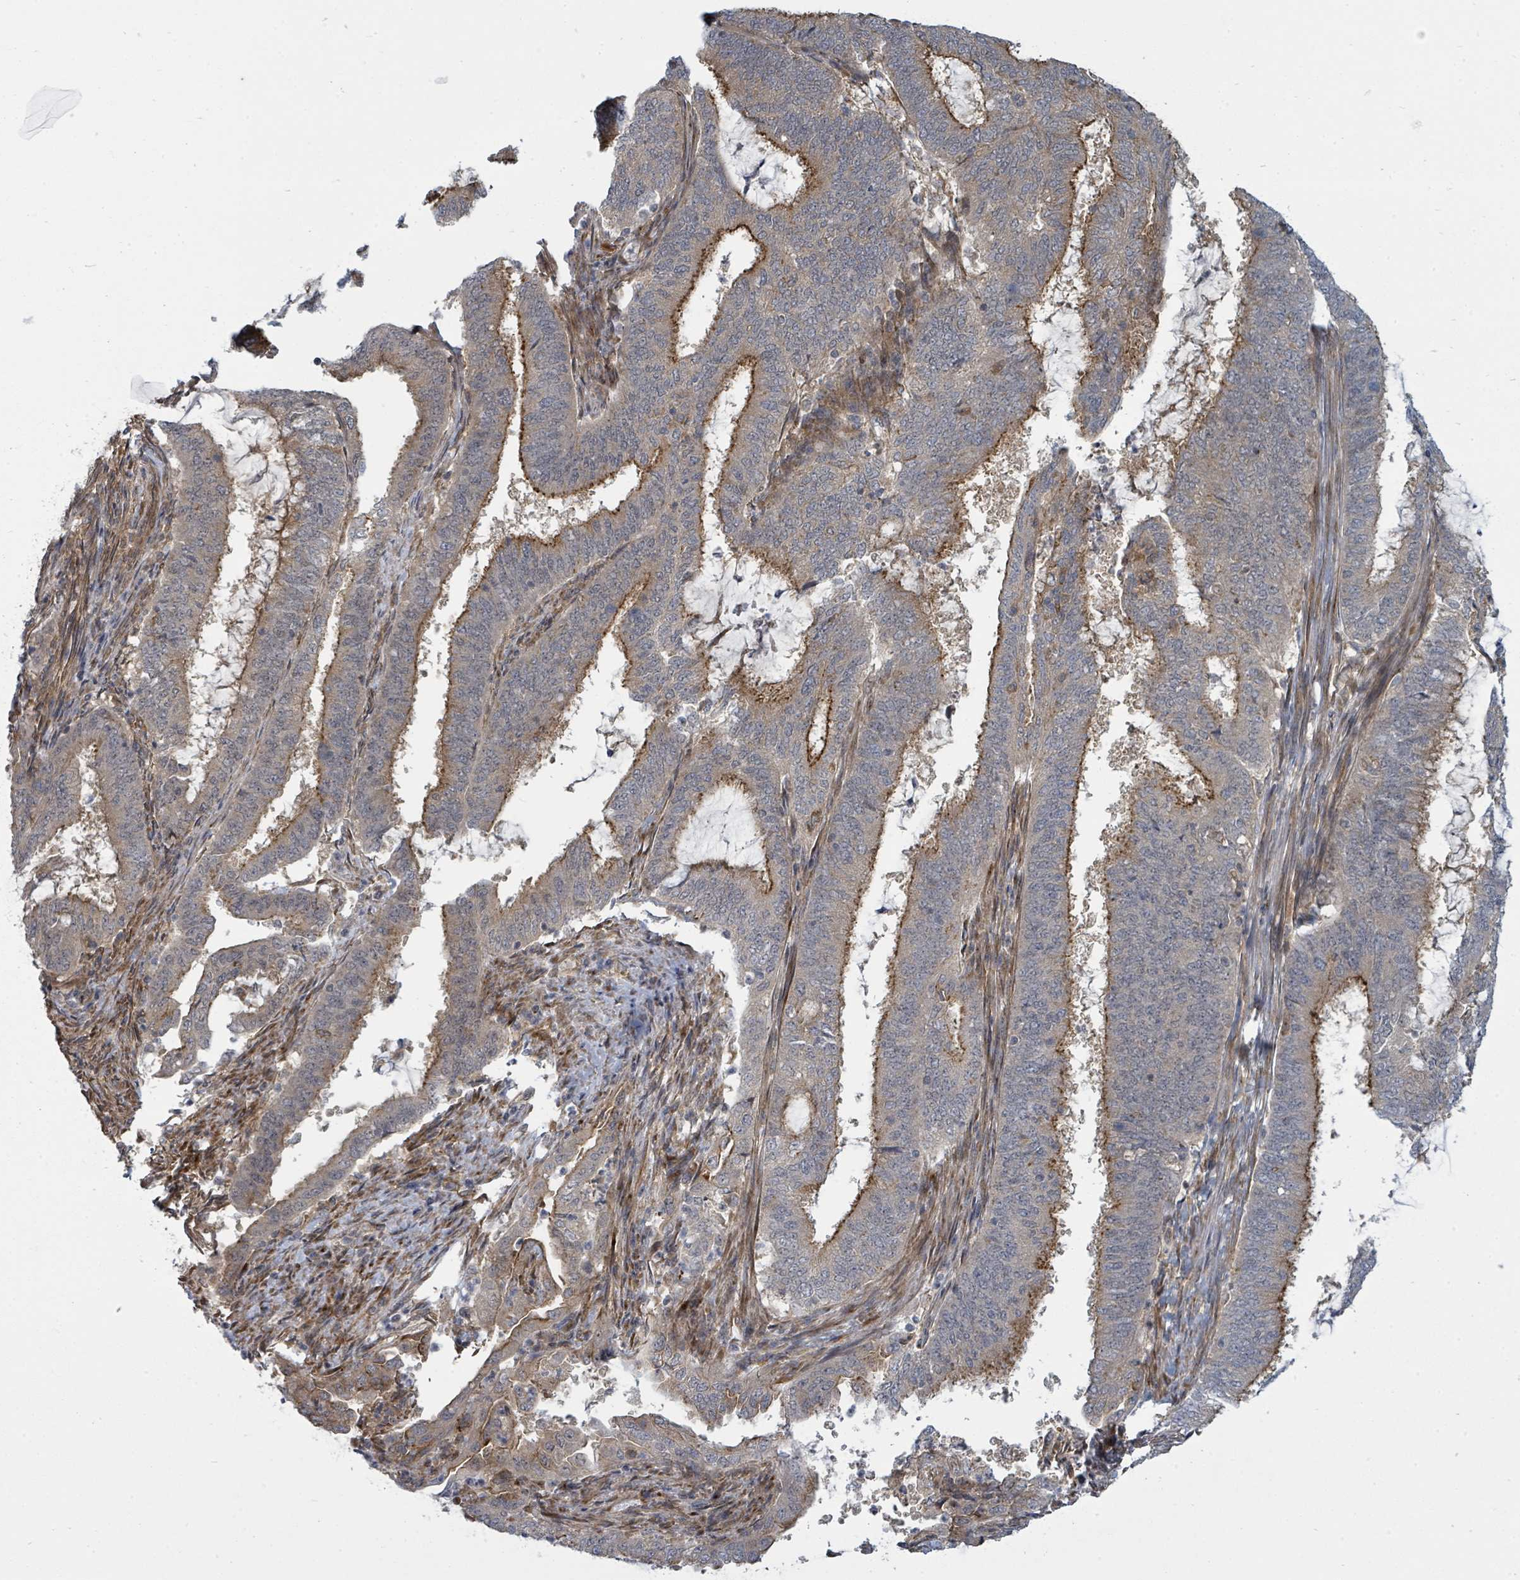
{"staining": {"intensity": "moderate", "quantity": "25%-75%", "location": "cytoplasmic/membranous"}, "tissue": "endometrial cancer", "cell_type": "Tumor cells", "image_type": "cancer", "snomed": [{"axis": "morphology", "description": "Adenocarcinoma, NOS"}, {"axis": "topography", "description": "Endometrium"}], "caption": "This micrograph demonstrates endometrial cancer stained with immunohistochemistry to label a protein in brown. The cytoplasmic/membranous of tumor cells show moderate positivity for the protein. Nuclei are counter-stained blue.", "gene": "PSMG2", "patient": {"sex": "female", "age": 51}}